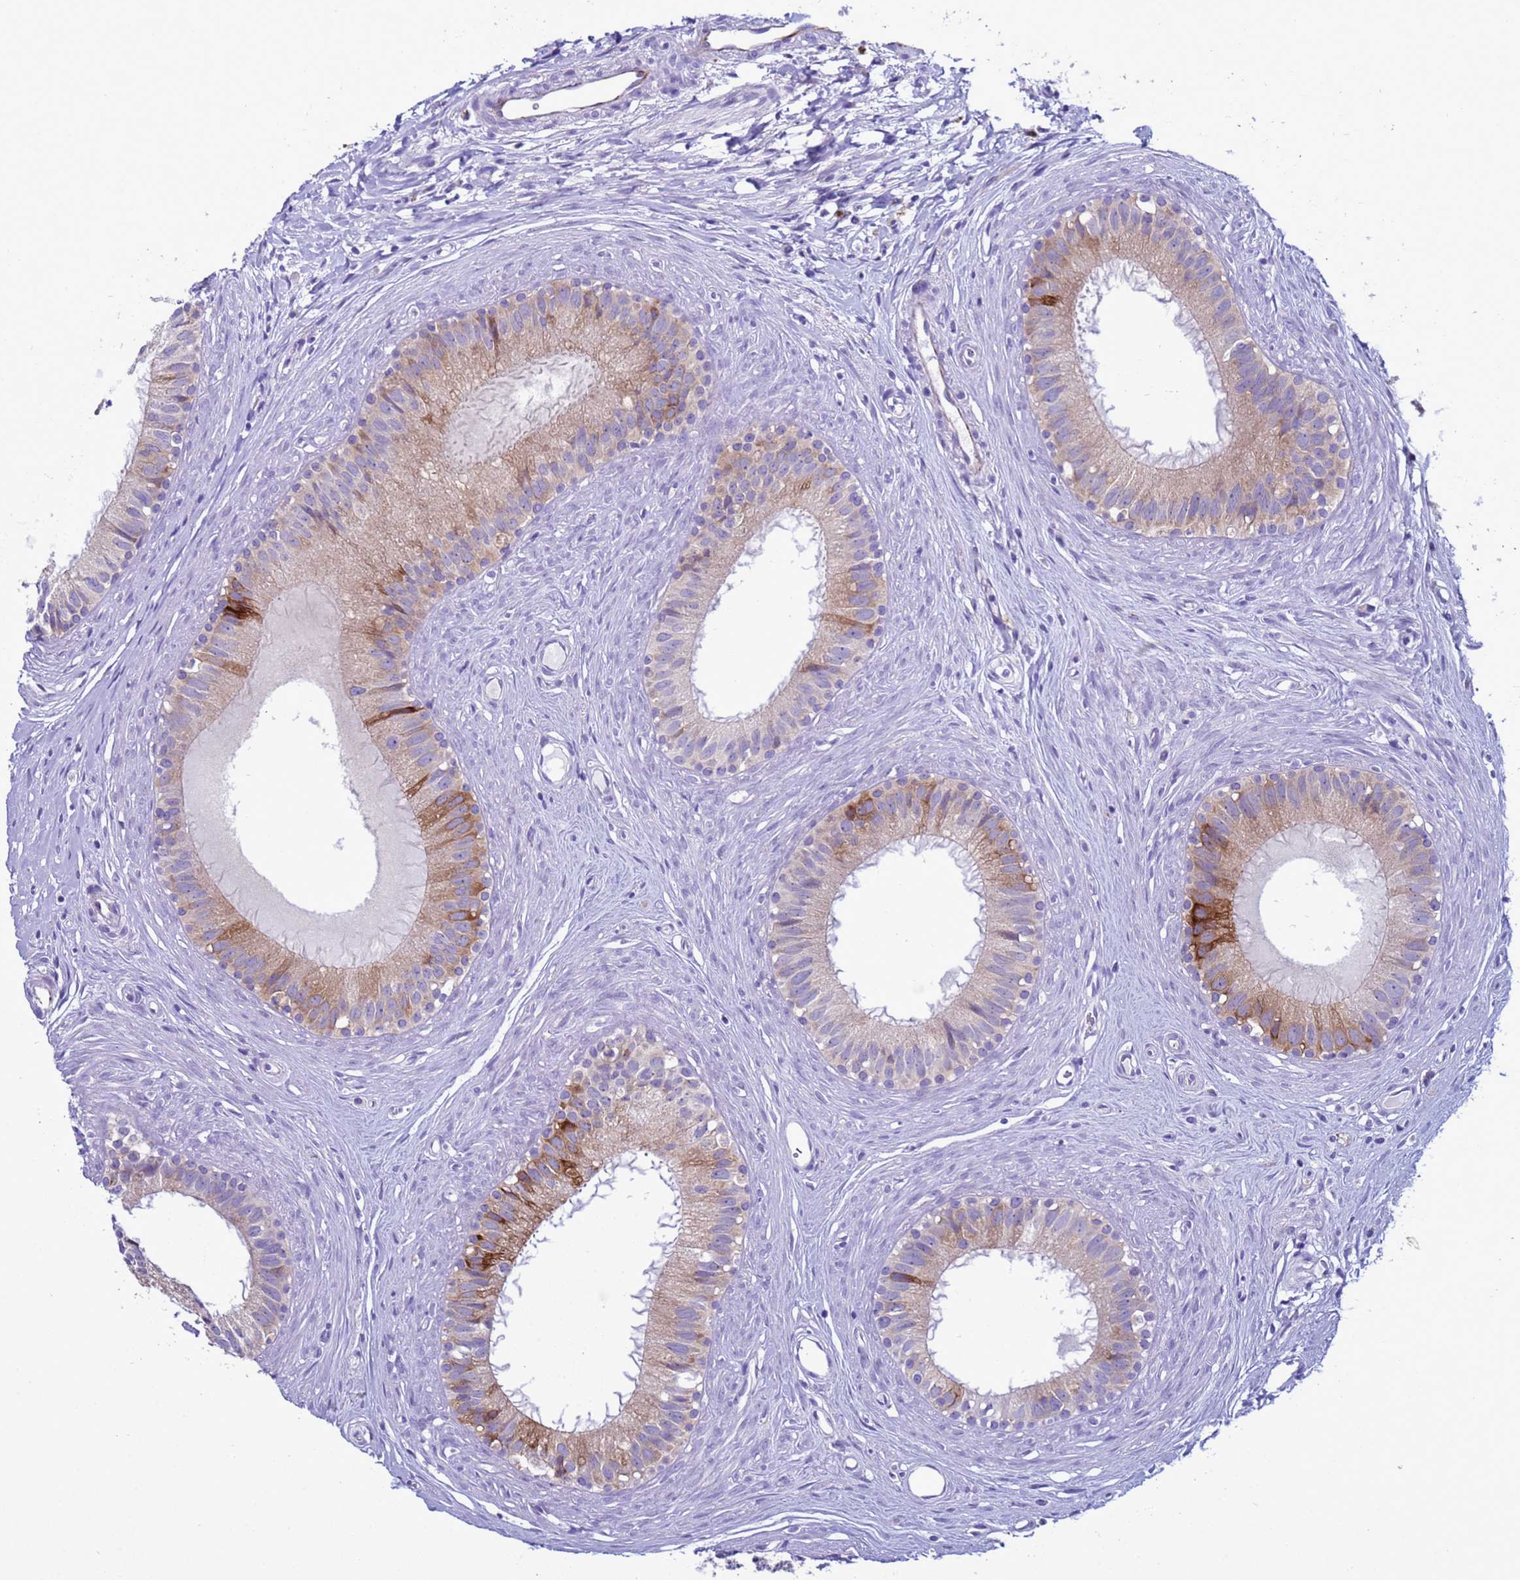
{"staining": {"intensity": "moderate", "quantity": "<25%", "location": "cytoplasmic/membranous"}, "tissue": "epididymis", "cell_type": "Glandular cells", "image_type": "normal", "snomed": [{"axis": "morphology", "description": "Normal tissue, NOS"}, {"axis": "topography", "description": "Epididymis"}], "caption": "Immunohistochemical staining of normal human epididymis exhibits <25% levels of moderate cytoplasmic/membranous protein staining in approximately <25% of glandular cells. (Brightfield microscopy of DAB IHC at high magnification).", "gene": "ABHD17B", "patient": {"sex": "male", "age": 80}}